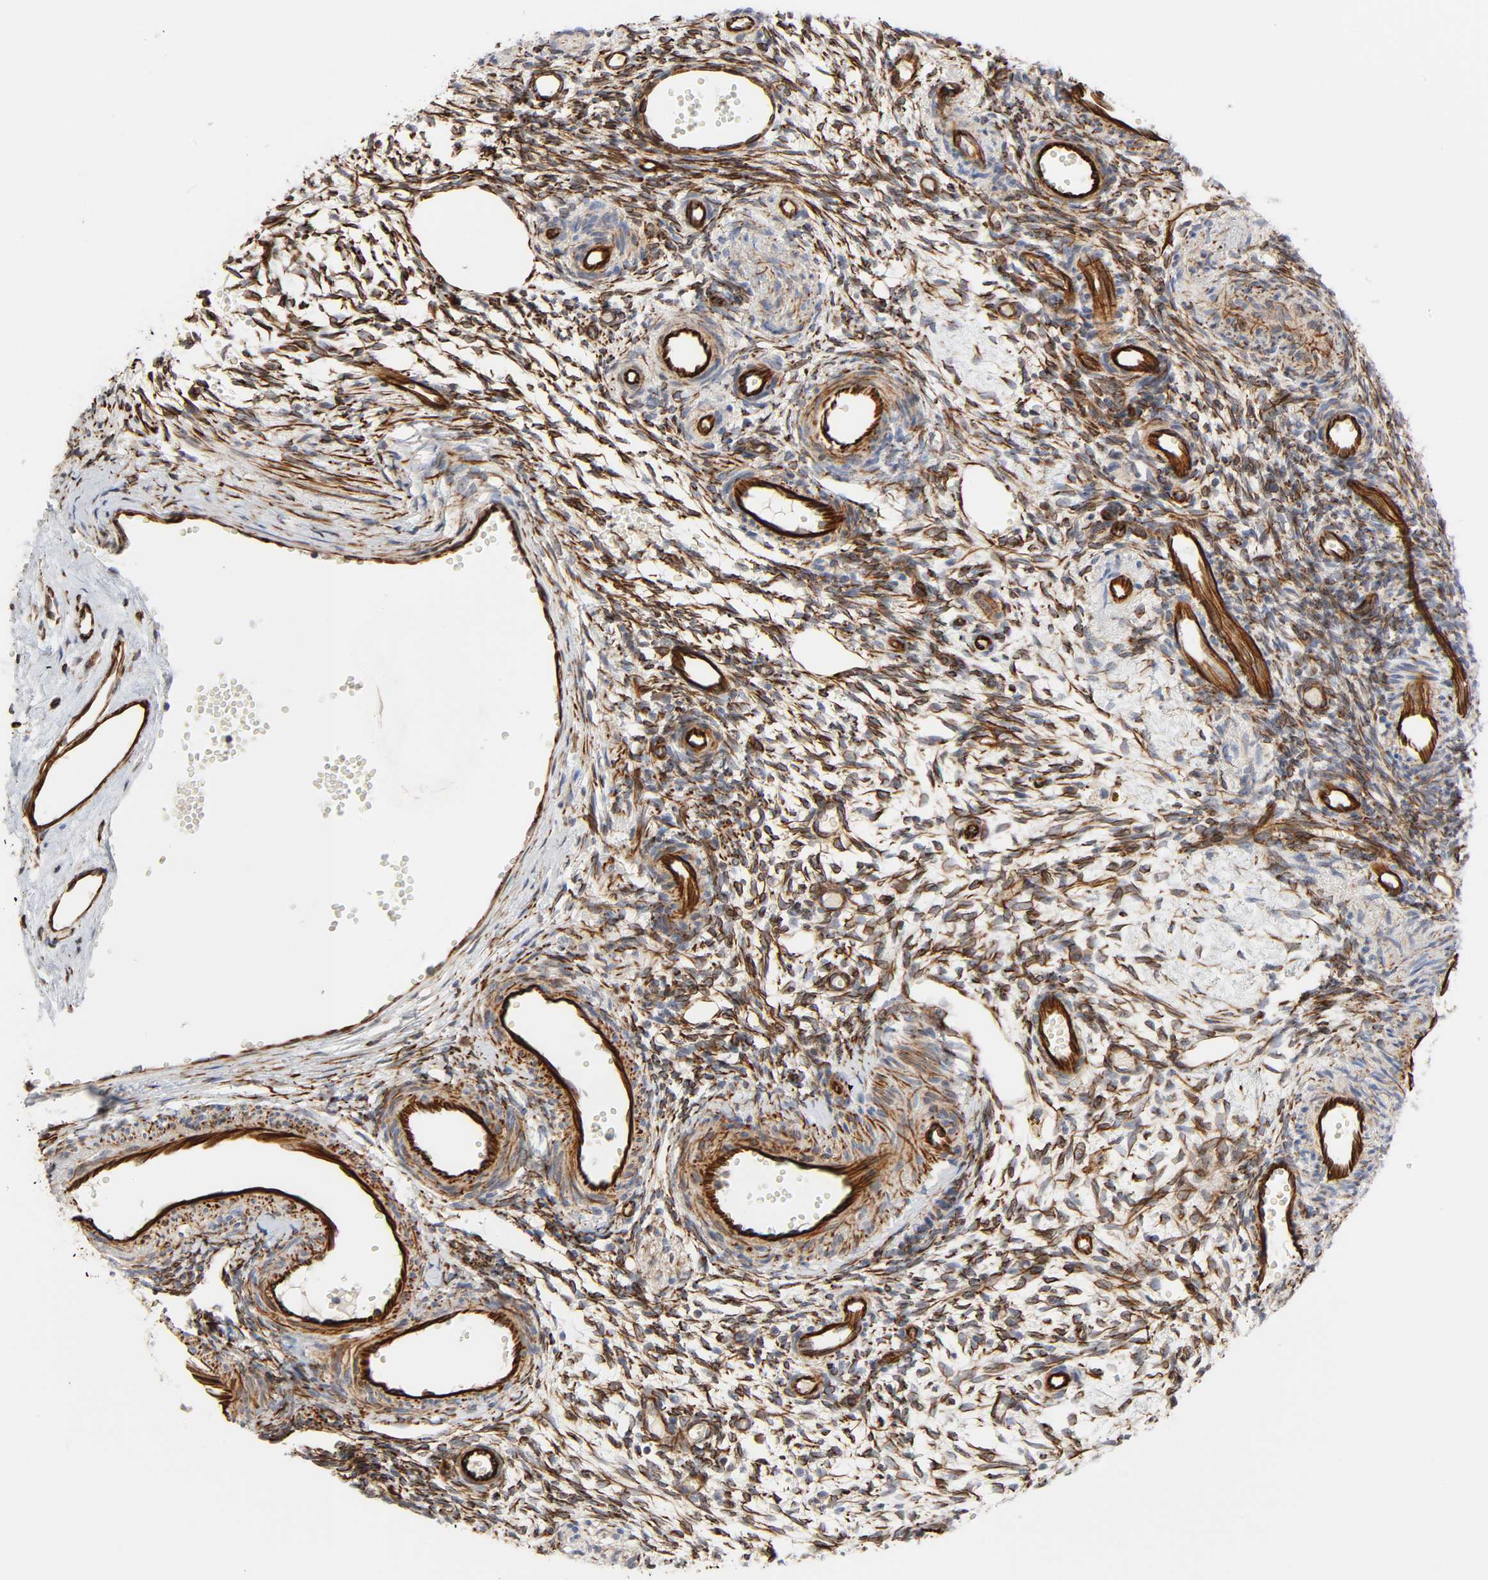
{"staining": {"intensity": "moderate", "quantity": ">75%", "location": "cytoplasmic/membranous"}, "tissue": "ovary", "cell_type": "Ovarian stroma cells", "image_type": "normal", "snomed": [{"axis": "morphology", "description": "Normal tissue, NOS"}, {"axis": "topography", "description": "Ovary"}], "caption": "High-power microscopy captured an immunohistochemistry (IHC) image of unremarkable ovary, revealing moderate cytoplasmic/membranous positivity in about >75% of ovarian stroma cells.", "gene": "FAM118A", "patient": {"sex": "female", "age": 35}}